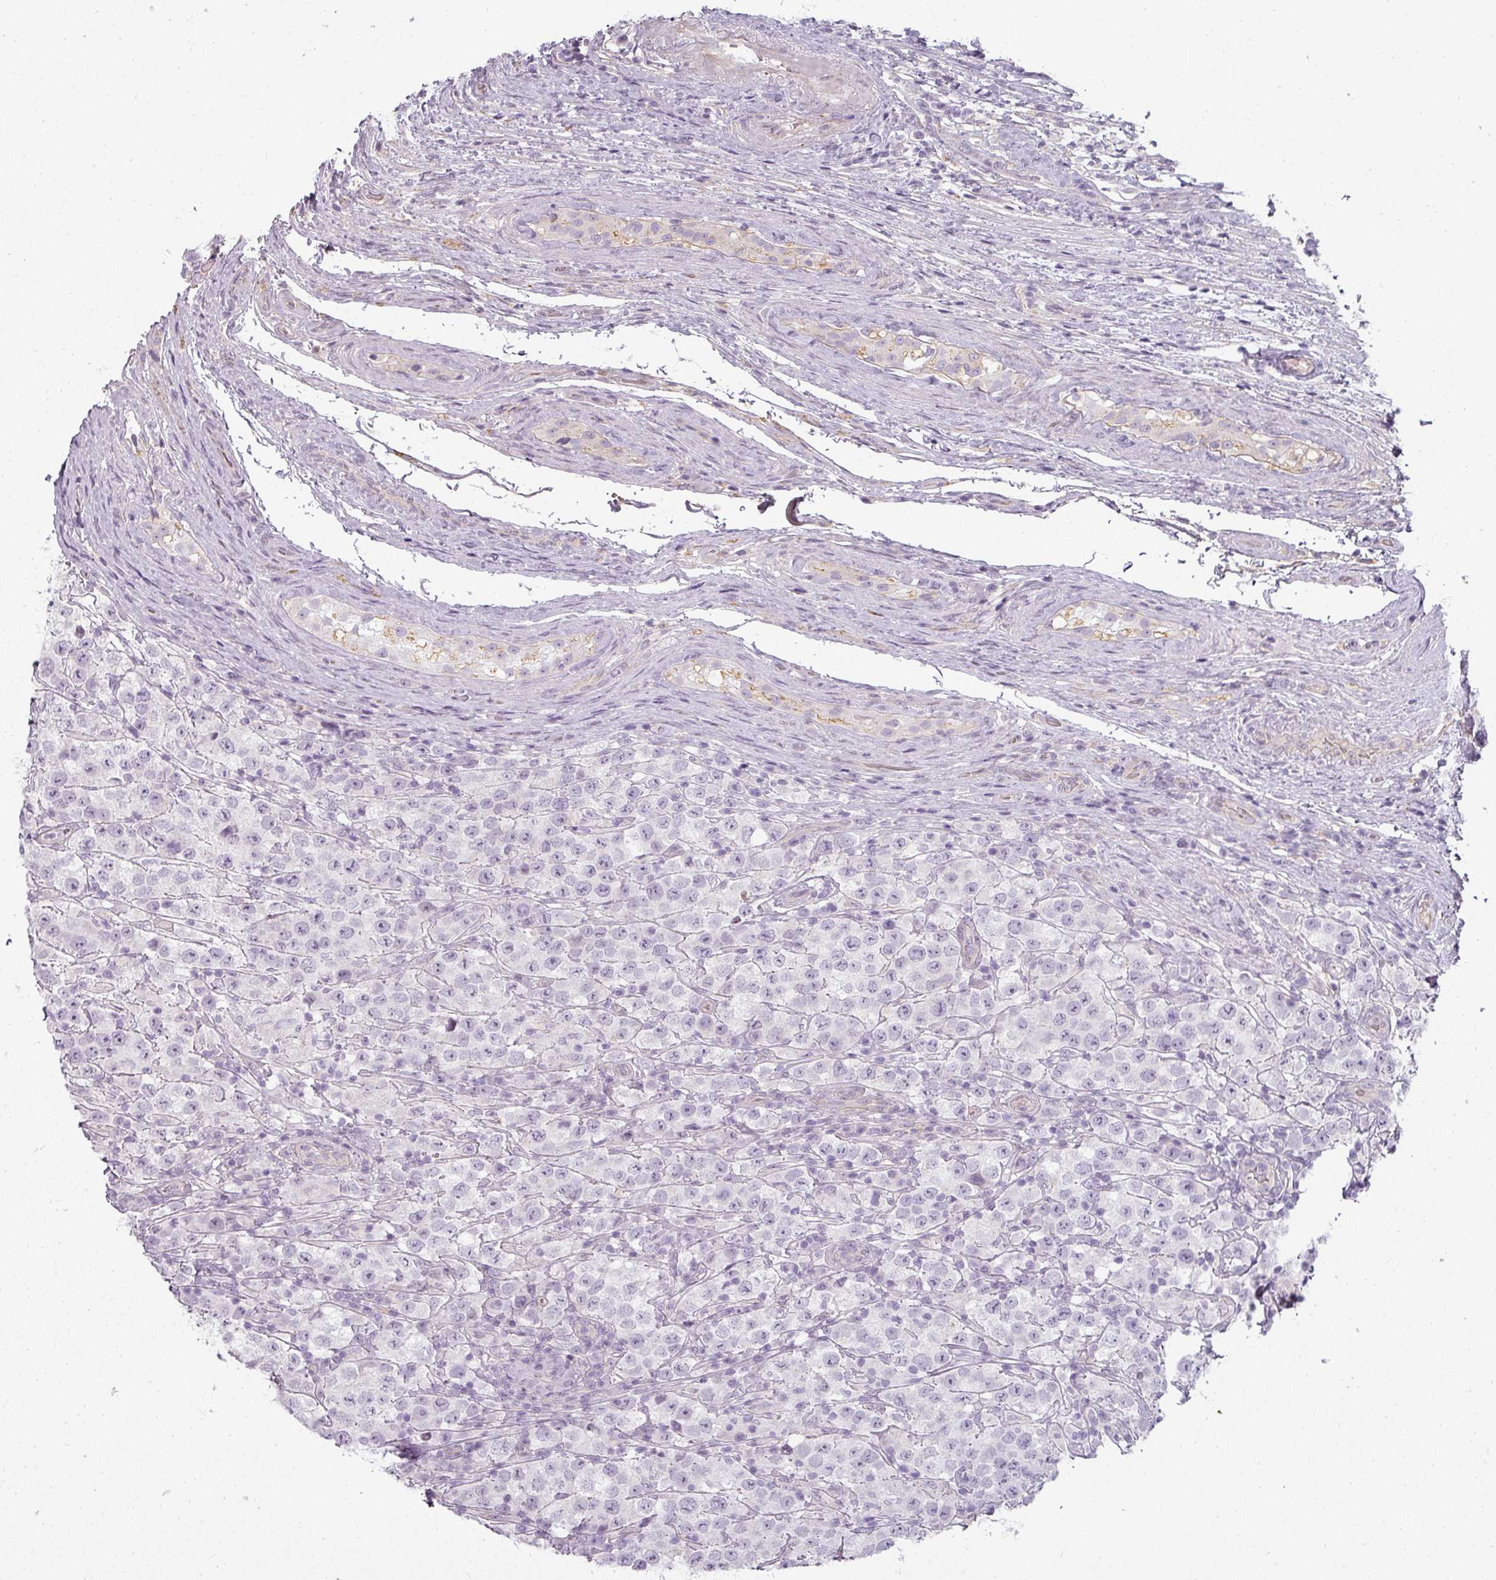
{"staining": {"intensity": "negative", "quantity": "none", "location": "none"}, "tissue": "testis cancer", "cell_type": "Tumor cells", "image_type": "cancer", "snomed": [{"axis": "morphology", "description": "Seminoma, NOS"}, {"axis": "morphology", "description": "Carcinoma, Embryonal, NOS"}, {"axis": "topography", "description": "Testis"}], "caption": "DAB (3,3'-diaminobenzidine) immunohistochemical staining of testis seminoma reveals no significant expression in tumor cells. Nuclei are stained in blue.", "gene": "ASB1", "patient": {"sex": "male", "age": 41}}